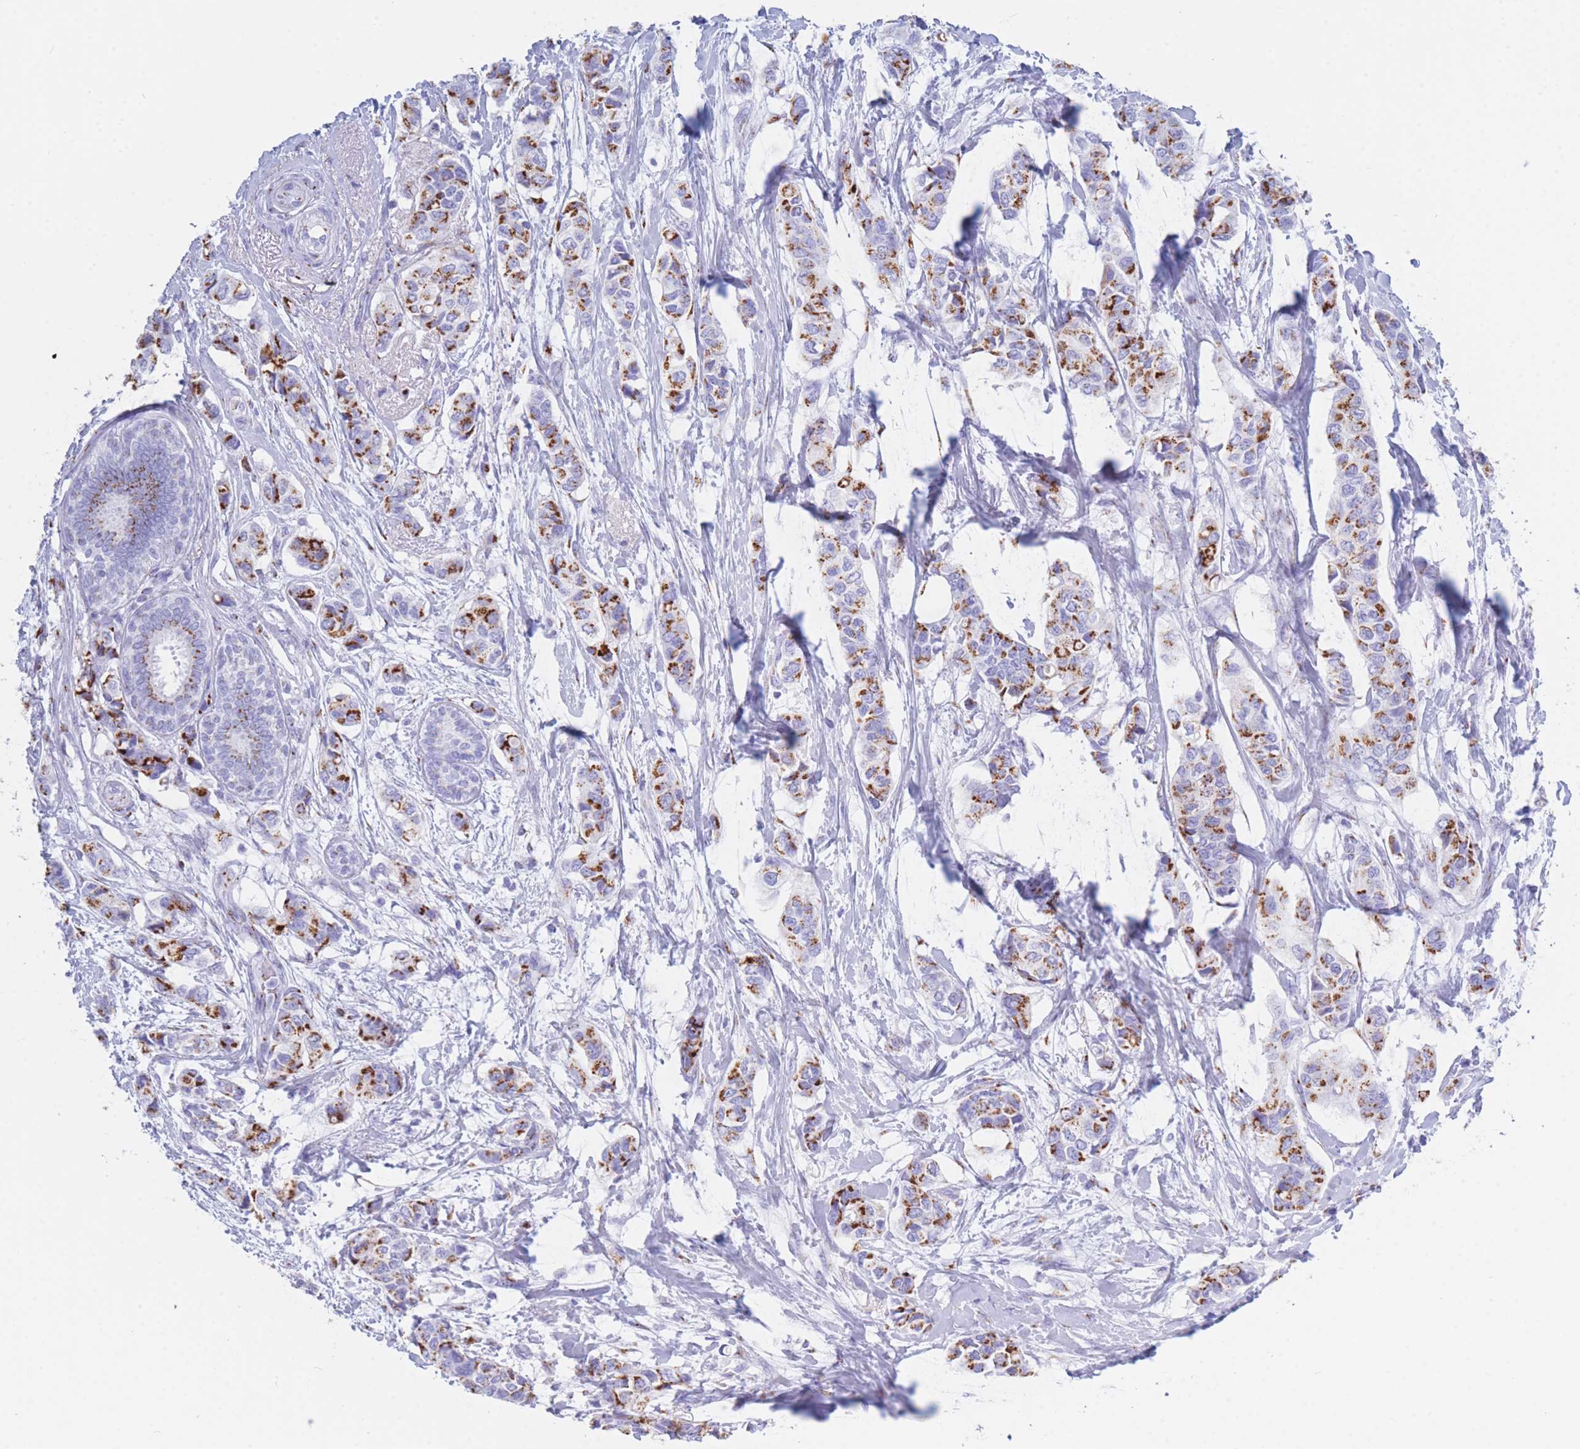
{"staining": {"intensity": "strong", "quantity": ">75%", "location": "cytoplasmic/membranous"}, "tissue": "breast cancer", "cell_type": "Tumor cells", "image_type": "cancer", "snomed": [{"axis": "morphology", "description": "Lobular carcinoma"}, {"axis": "topography", "description": "Breast"}], "caption": "Breast lobular carcinoma was stained to show a protein in brown. There is high levels of strong cytoplasmic/membranous positivity in approximately >75% of tumor cells. (brown staining indicates protein expression, while blue staining denotes nuclei).", "gene": "FAM3C", "patient": {"sex": "female", "age": 51}}